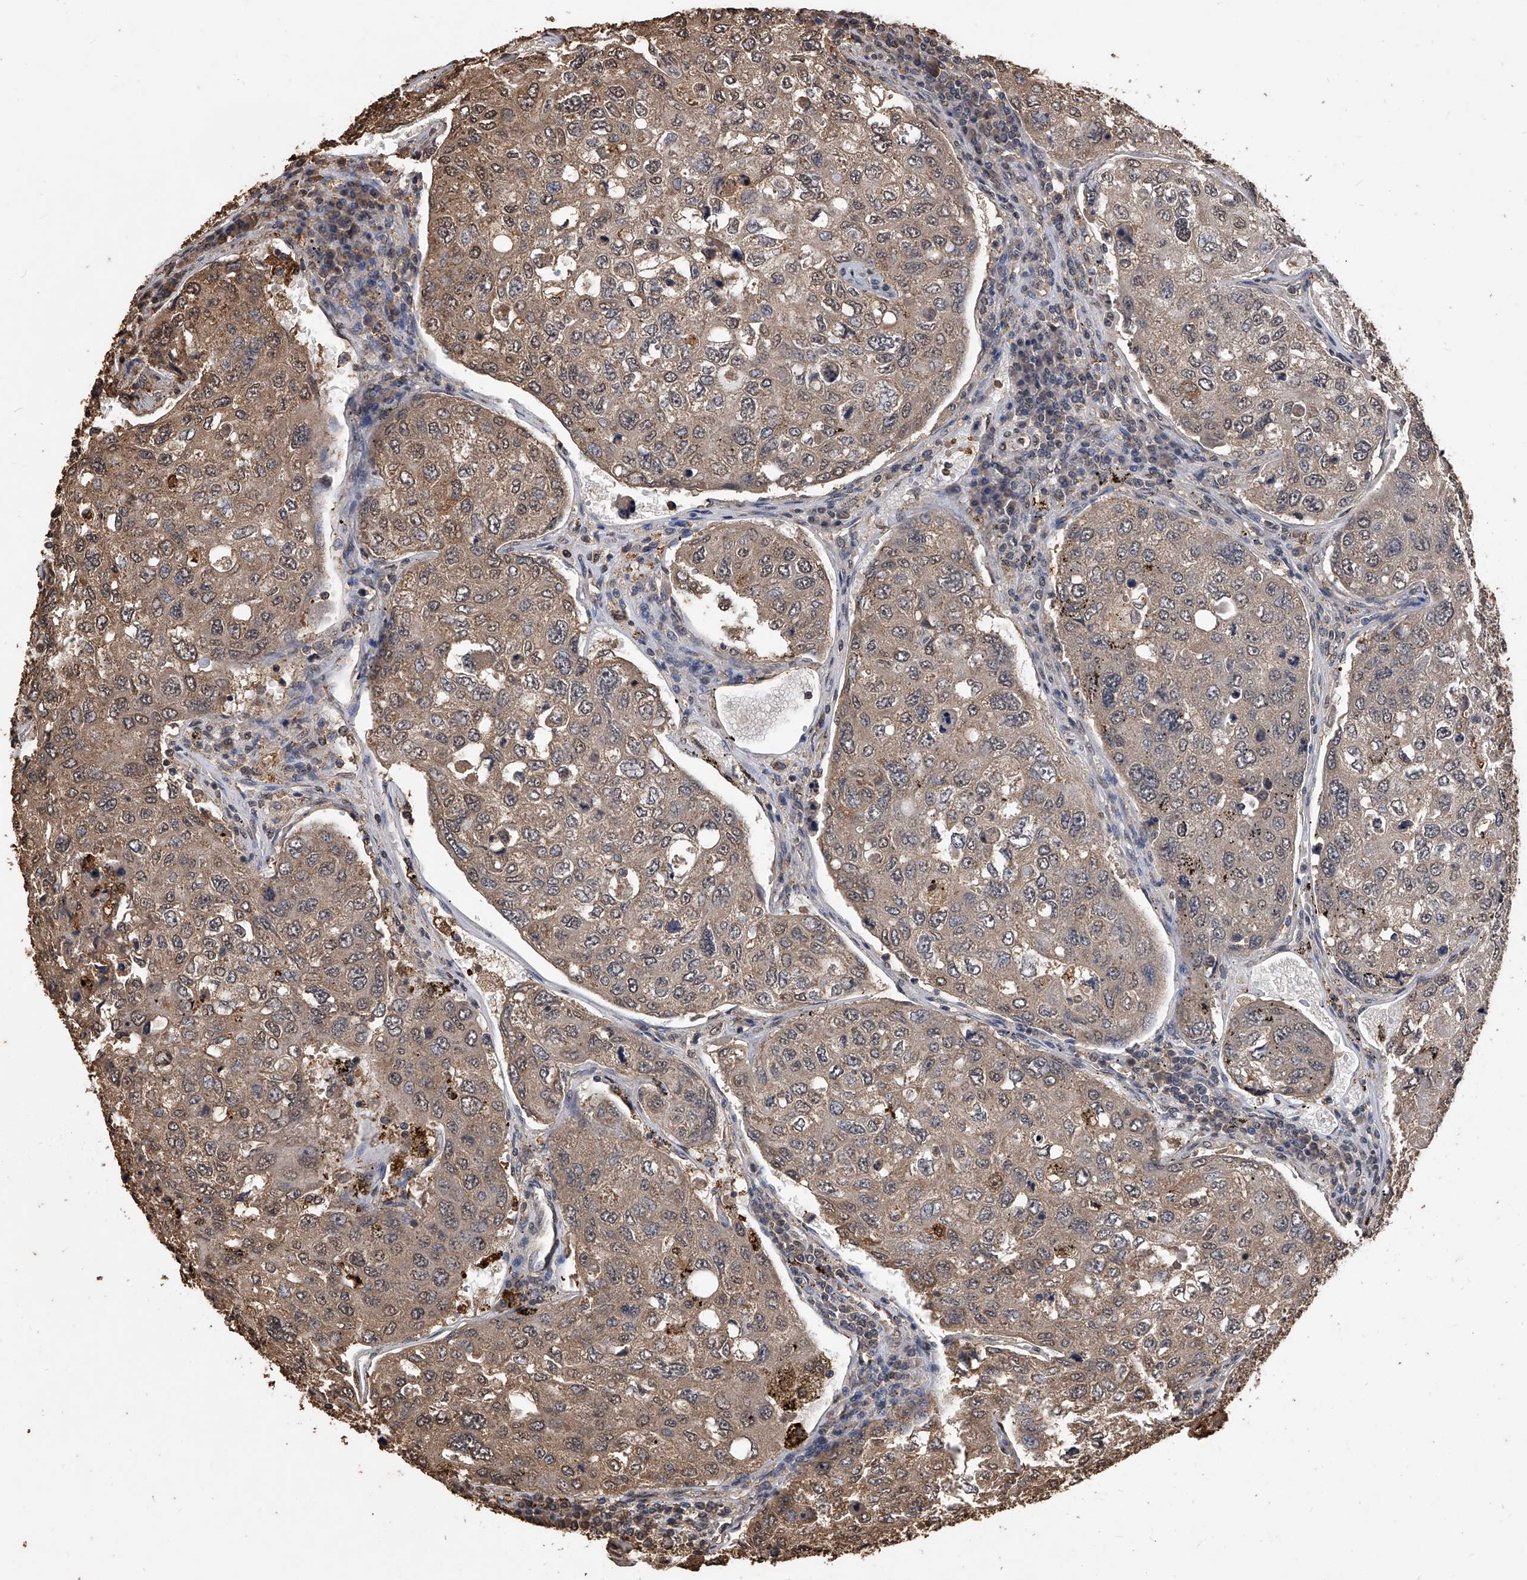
{"staining": {"intensity": "moderate", "quantity": ">75%", "location": "cytoplasmic/membranous,nuclear"}, "tissue": "urothelial cancer", "cell_type": "Tumor cells", "image_type": "cancer", "snomed": [{"axis": "morphology", "description": "Urothelial carcinoma, High grade"}, {"axis": "topography", "description": "Lymph node"}, {"axis": "topography", "description": "Urinary bladder"}], "caption": "High-grade urothelial carcinoma stained for a protein (brown) demonstrates moderate cytoplasmic/membranous and nuclear positive expression in approximately >75% of tumor cells.", "gene": "FBXL4", "patient": {"sex": "male", "age": 51}}